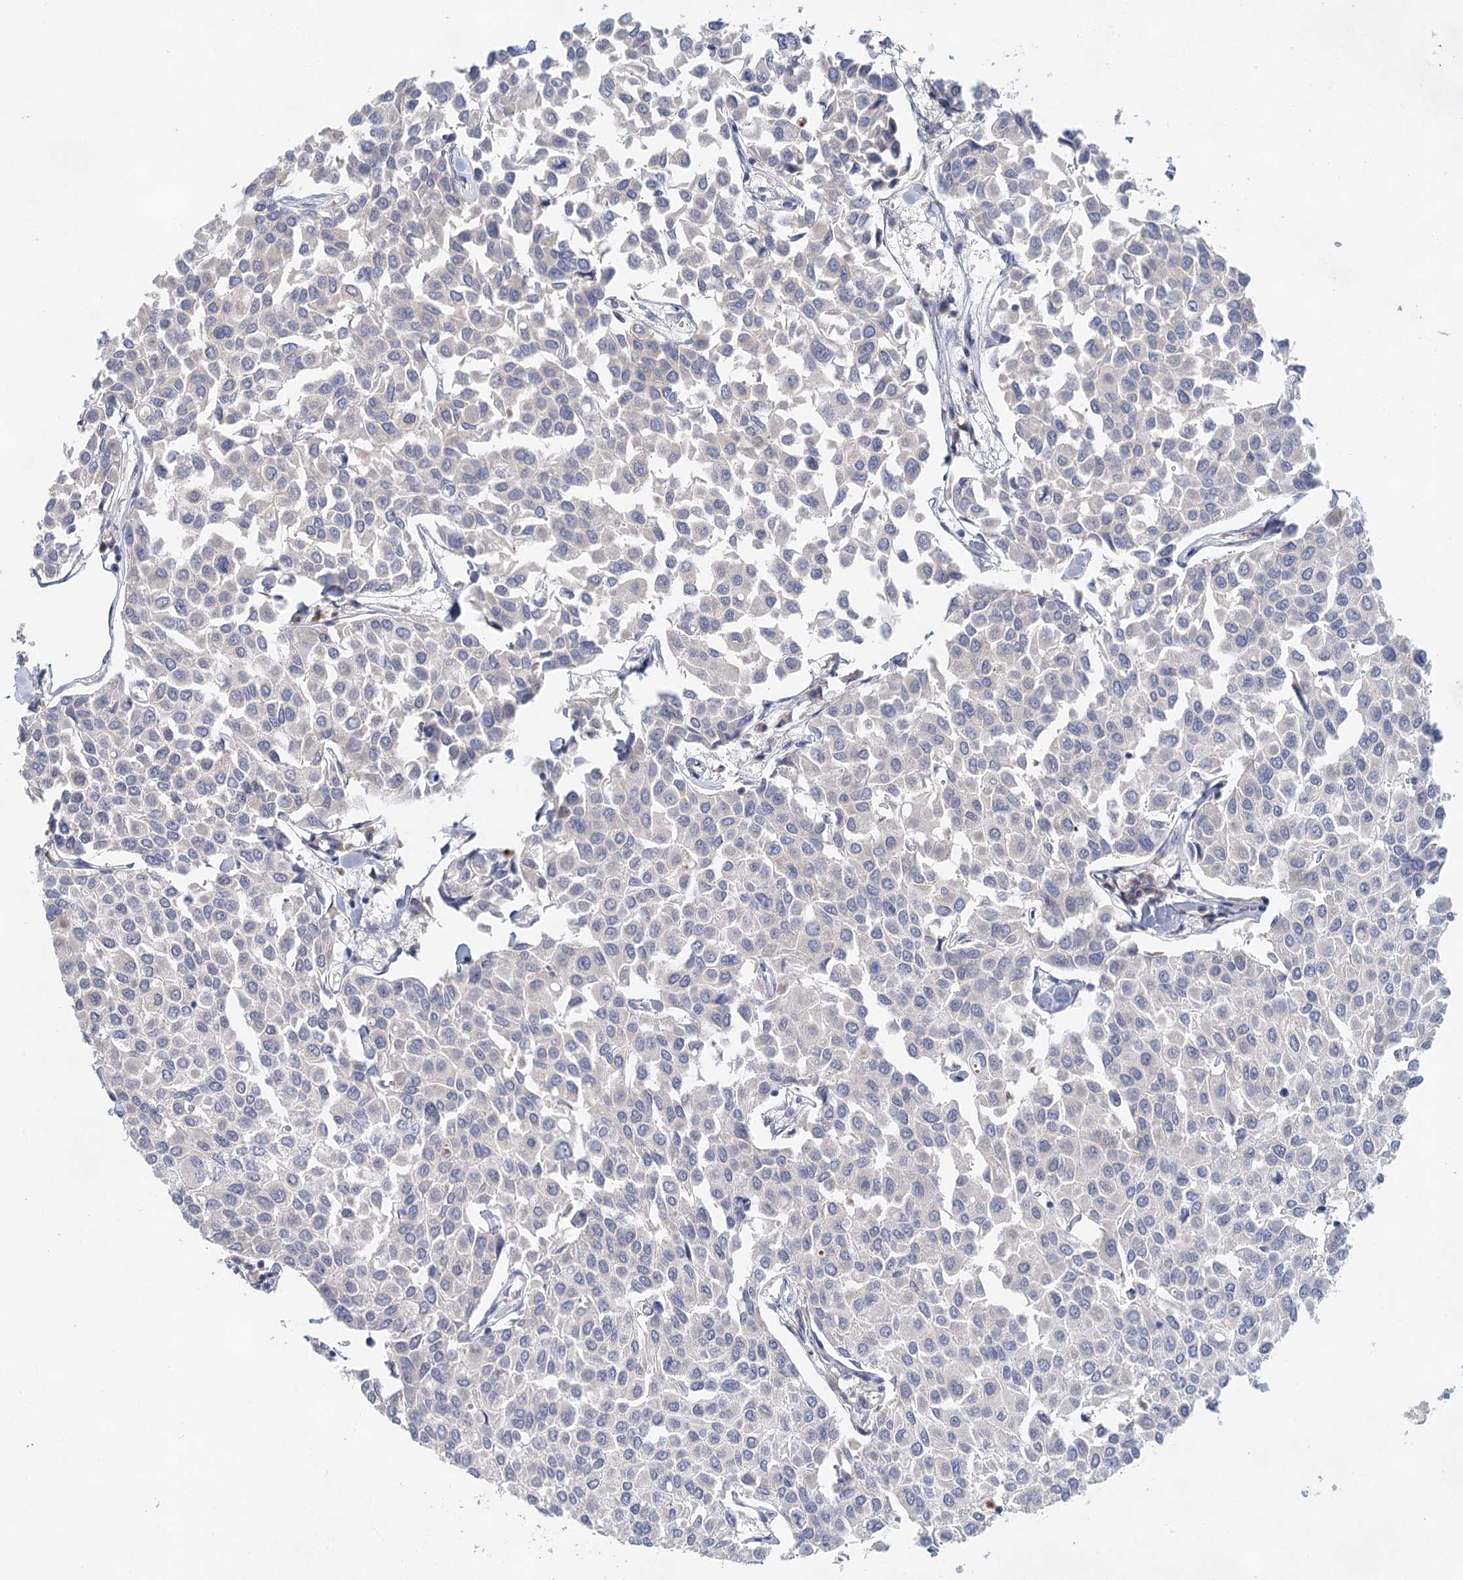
{"staining": {"intensity": "negative", "quantity": "none", "location": "none"}, "tissue": "breast cancer", "cell_type": "Tumor cells", "image_type": "cancer", "snomed": [{"axis": "morphology", "description": "Duct carcinoma"}, {"axis": "topography", "description": "Breast"}], "caption": "High magnification brightfield microscopy of breast cancer stained with DAB (3,3'-diaminobenzidine) (brown) and counterstained with hematoxylin (blue): tumor cells show no significant positivity. (DAB (3,3'-diaminobenzidine) immunohistochemistry (IHC) visualized using brightfield microscopy, high magnification).", "gene": "BLTP1", "patient": {"sex": "female", "age": 55}}